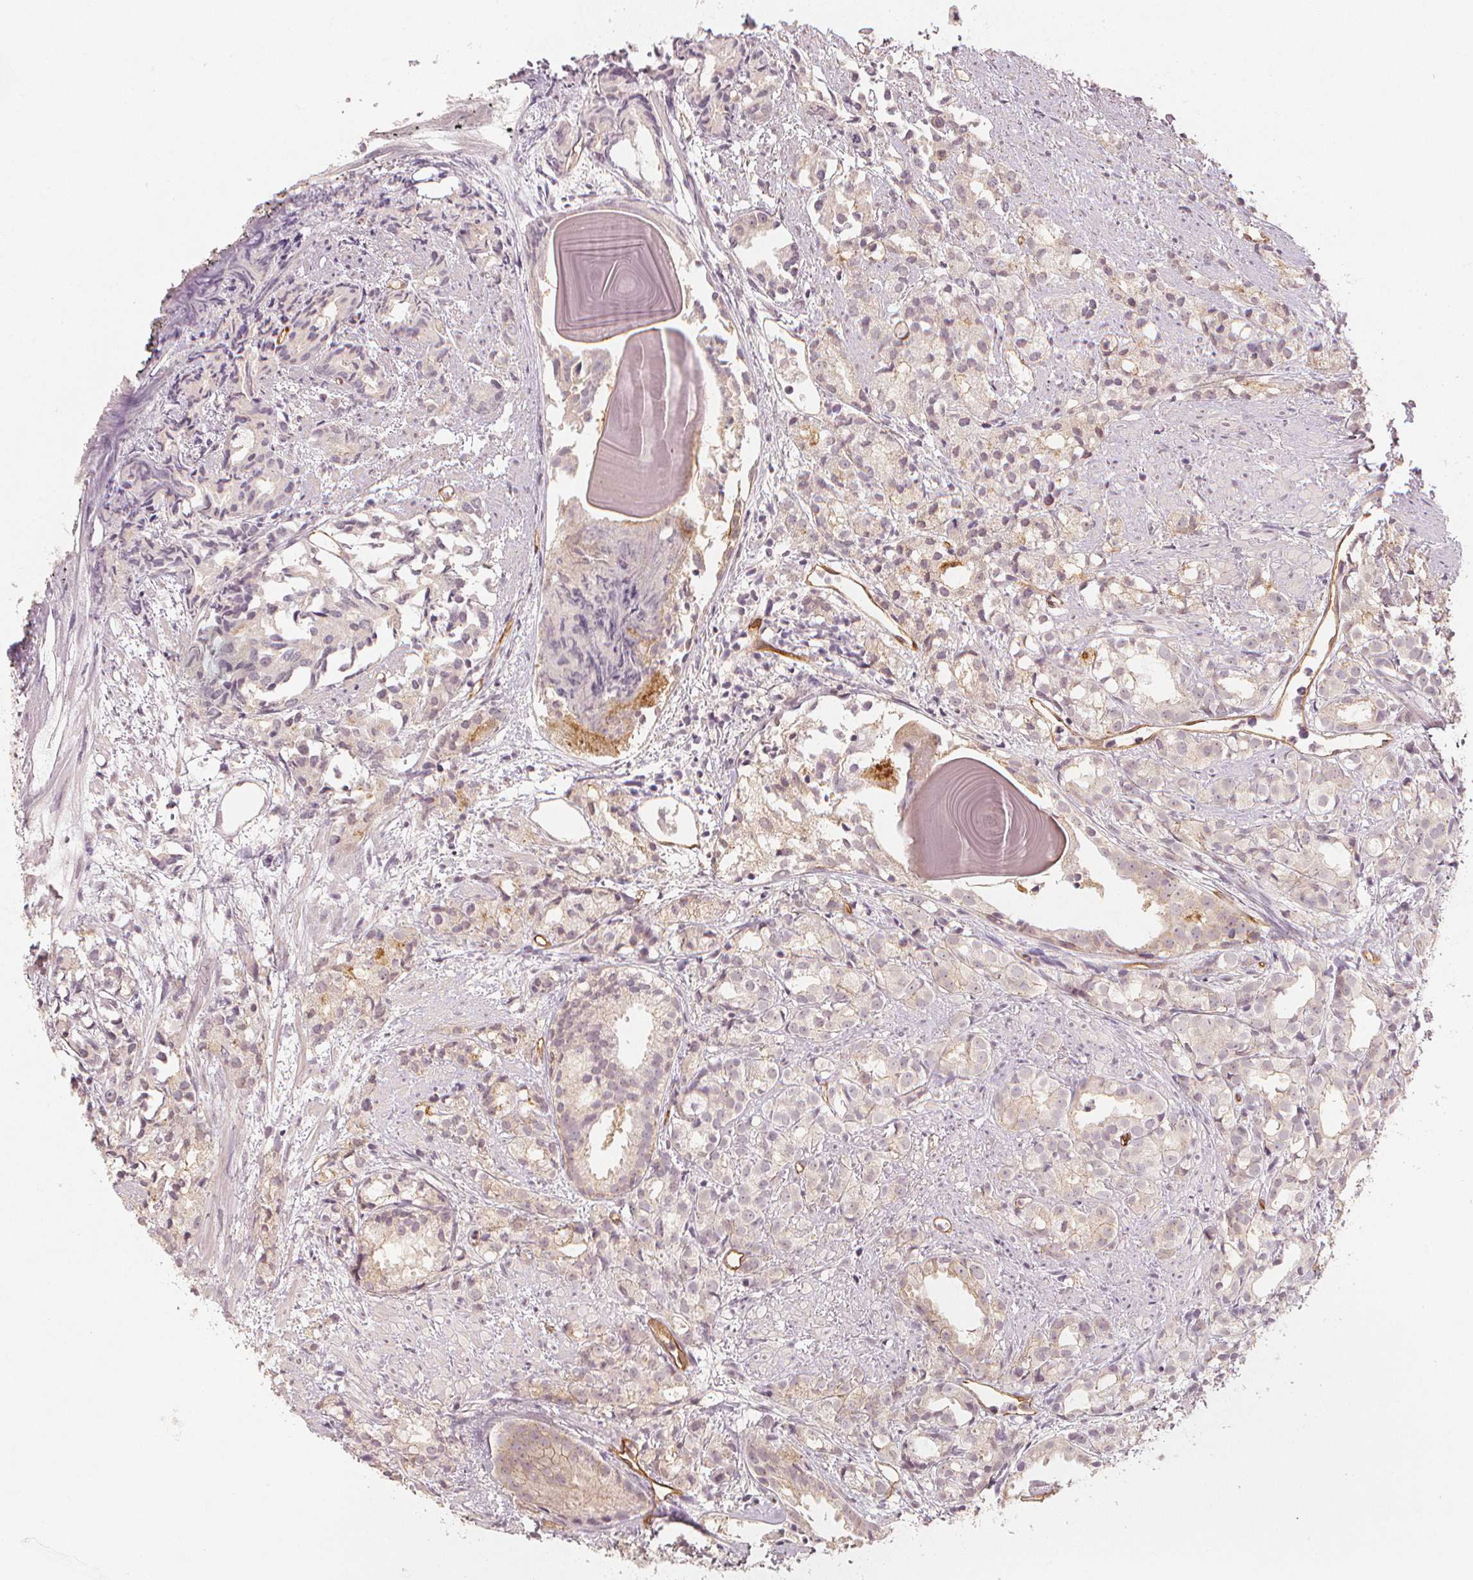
{"staining": {"intensity": "weak", "quantity": "<25%", "location": "cytoplasmic/membranous"}, "tissue": "prostate cancer", "cell_type": "Tumor cells", "image_type": "cancer", "snomed": [{"axis": "morphology", "description": "Adenocarcinoma, High grade"}, {"axis": "topography", "description": "Prostate"}], "caption": "Tumor cells show no significant protein staining in prostate cancer.", "gene": "CIB1", "patient": {"sex": "male", "age": 79}}